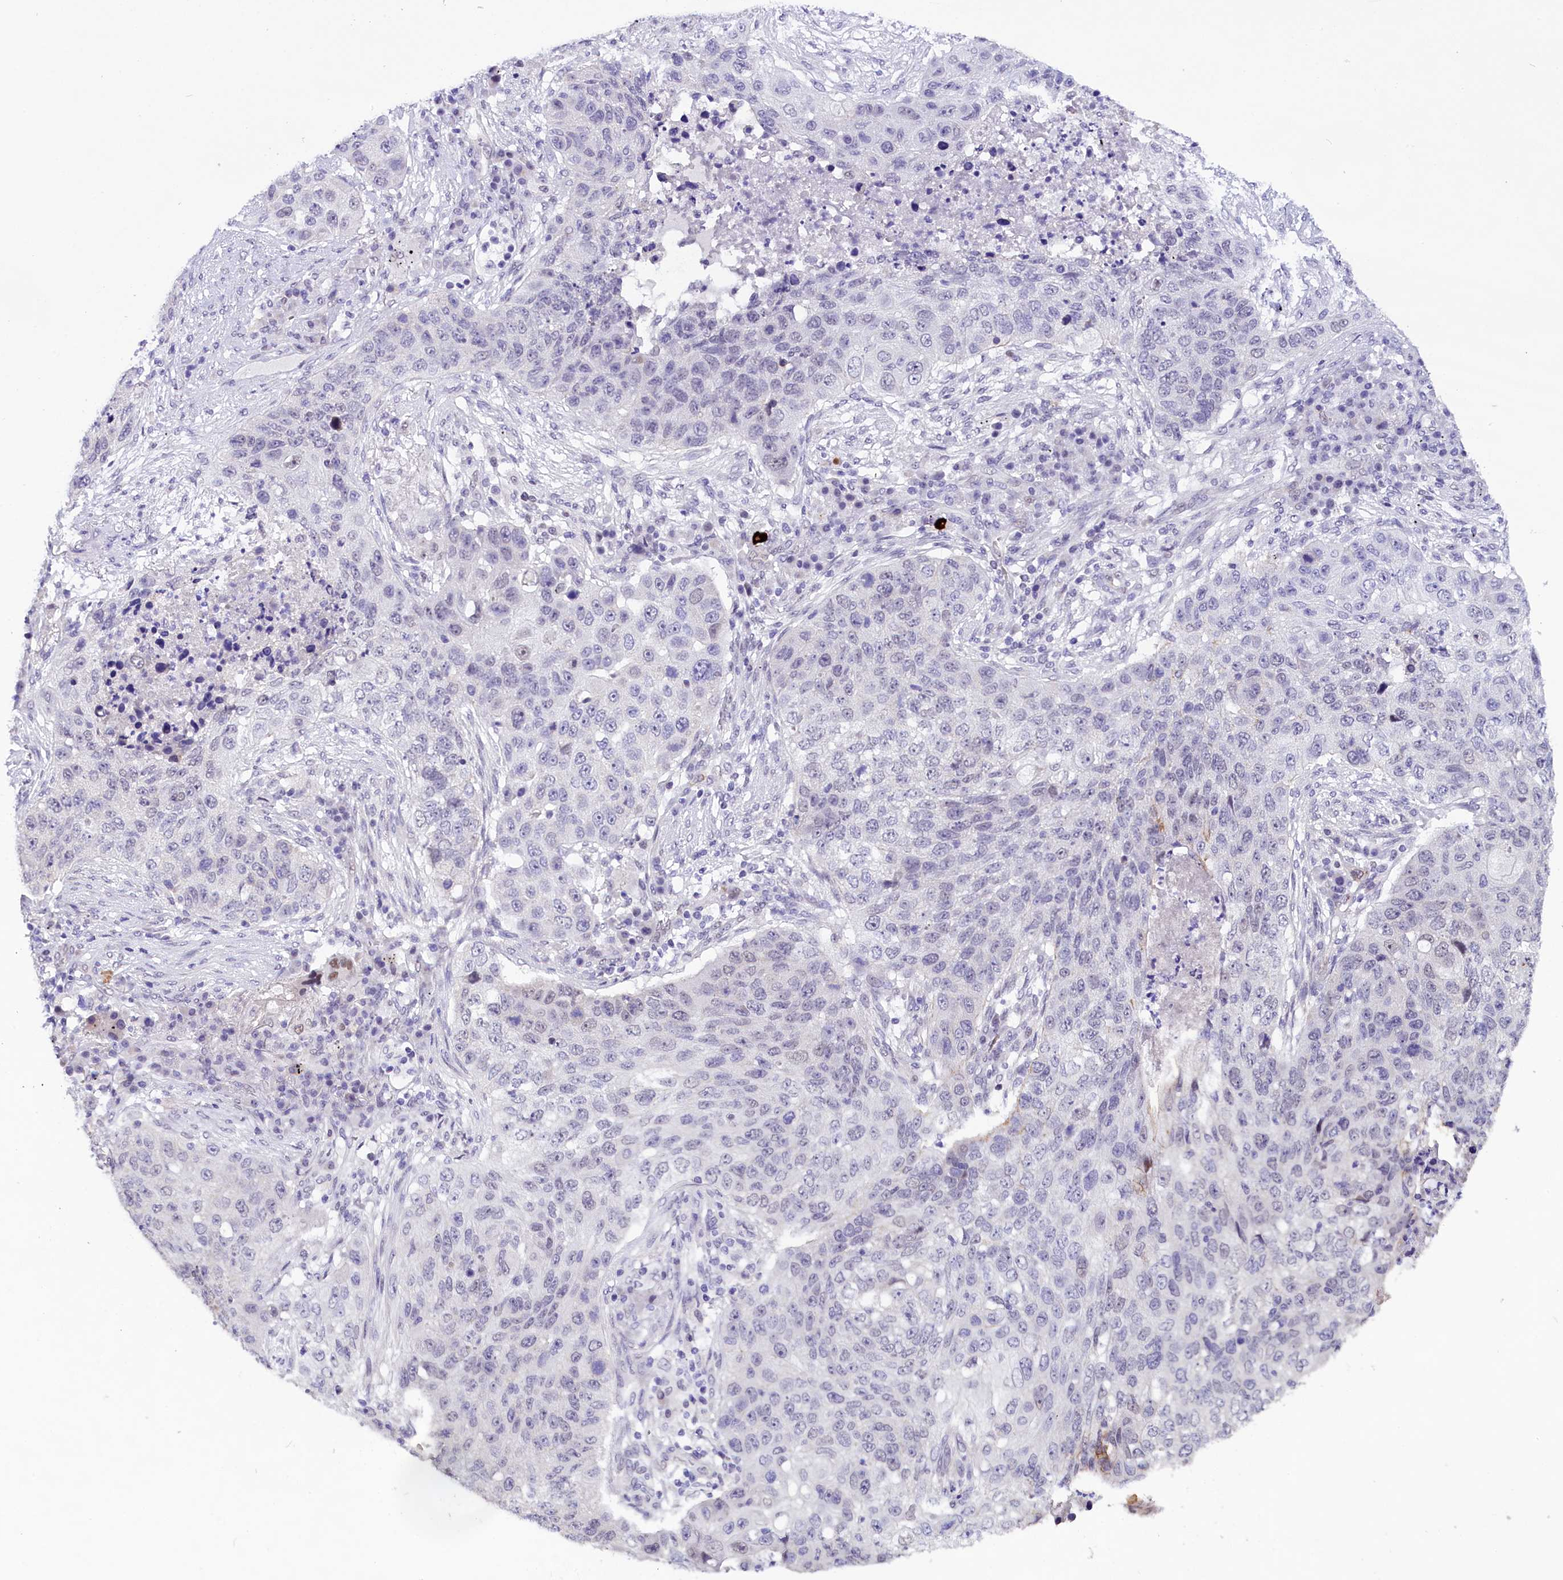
{"staining": {"intensity": "negative", "quantity": "none", "location": "none"}, "tissue": "lung cancer", "cell_type": "Tumor cells", "image_type": "cancer", "snomed": [{"axis": "morphology", "description": "Squamous cell carcinoma, NOS"}, {"axis": "topography", "description": "Lung"}], "caption": "Micrograph shows no protein expression in tumor cells of squamous cell carcinoma (lung) tissue.", "gene": "OSGEP", "patient": {"sex": "female", "age": 63}}